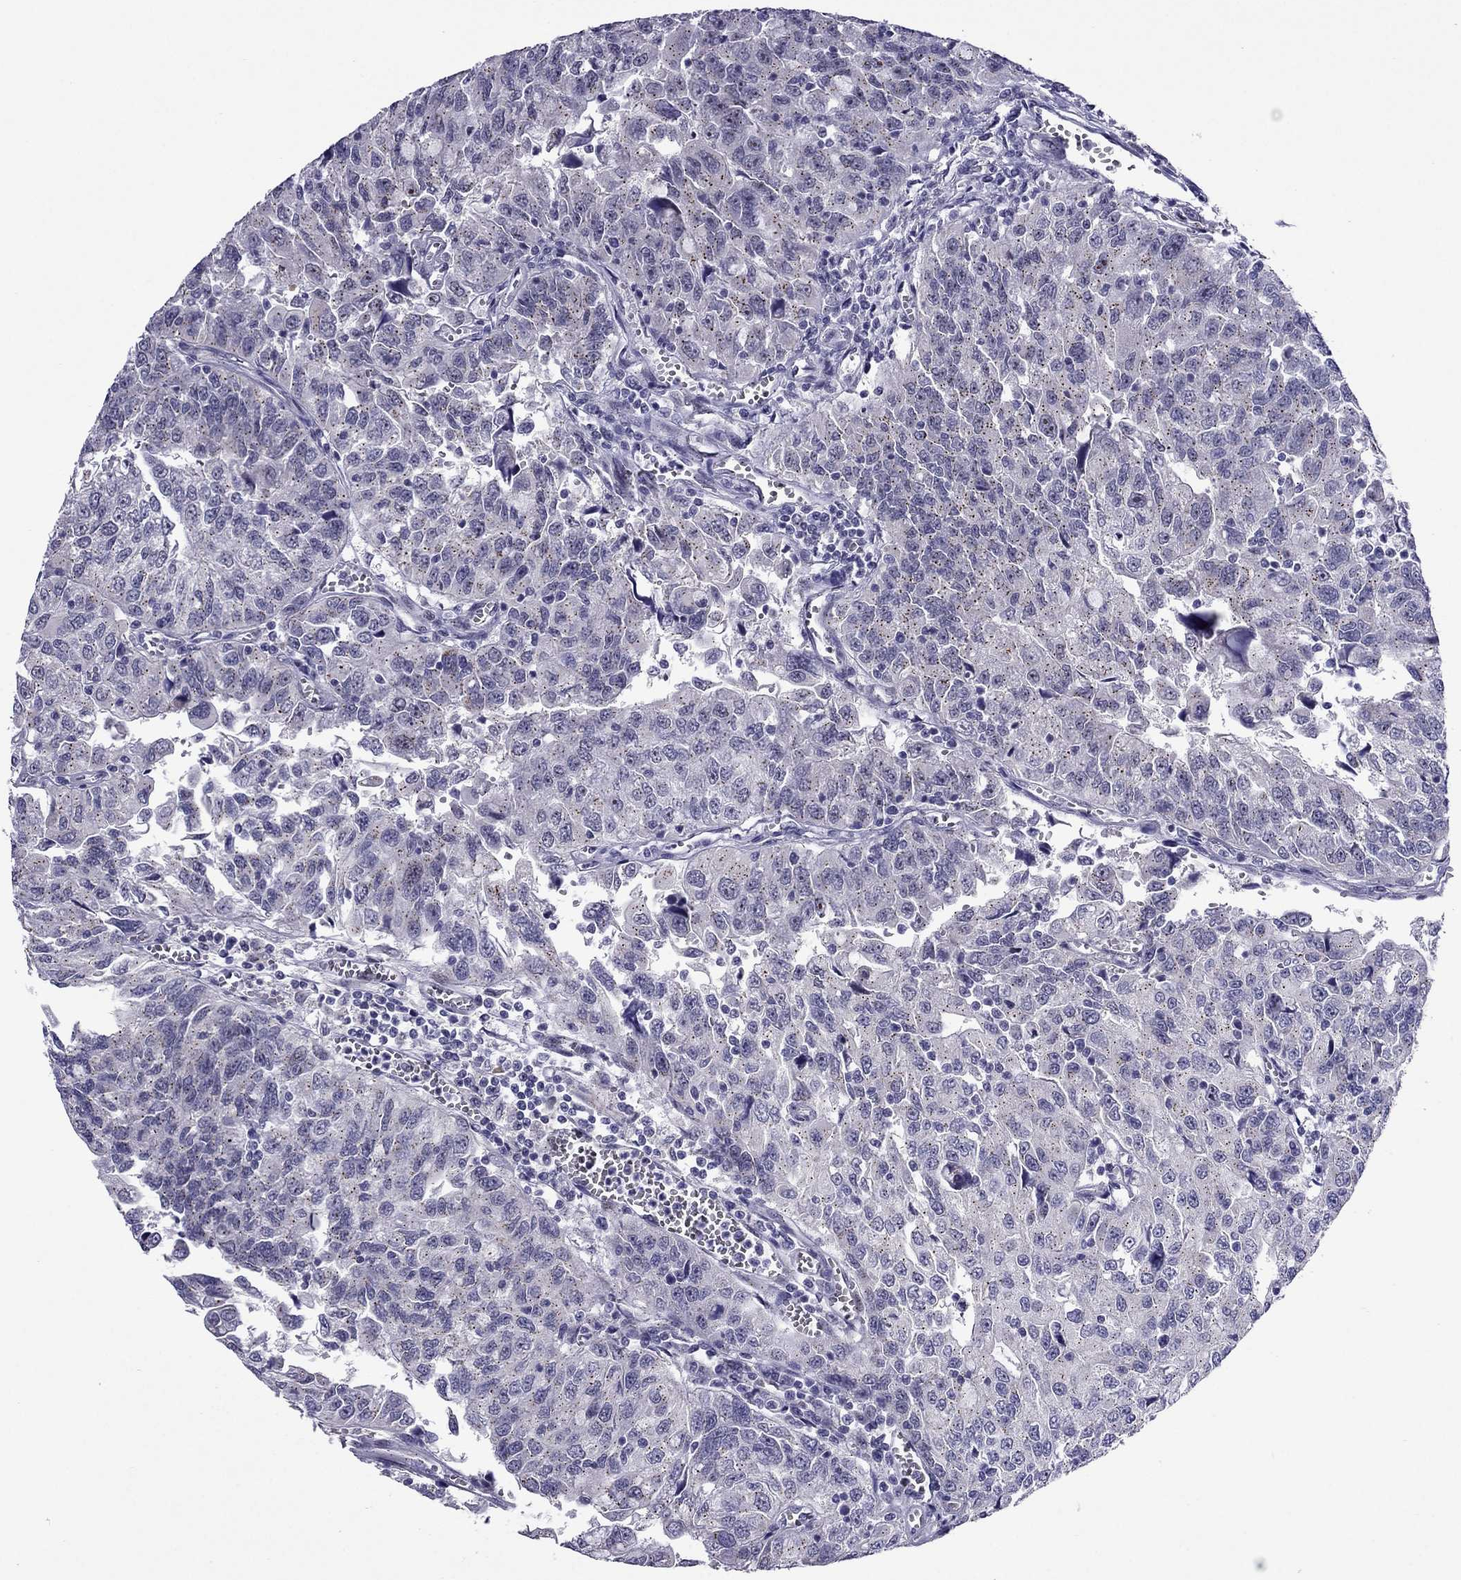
{"staining": {"intensity": "negative", "quantity": "none", "location": "none"}, "tissue": "urothelial cancer", "cell_type": "Tumor cells", "image_type": "cancer", "snomed": [{"axis": "morphology", "description": "Urothelial carcinoma, NOS"}, {"axis": "morphology", "description": "Urothelial carcinoma, High grade"}, {"axis": "topography", "description": "Urinary bladder"}], "caption": "This micrograph is of urothelial cancer stained with immunohistochemistry to label a protein in brown with the nuclei are counter-stained blue. There is no expression in tumor cells.", "gene": "MYBPH", "patient": {"sex": "female", "age": 73}}